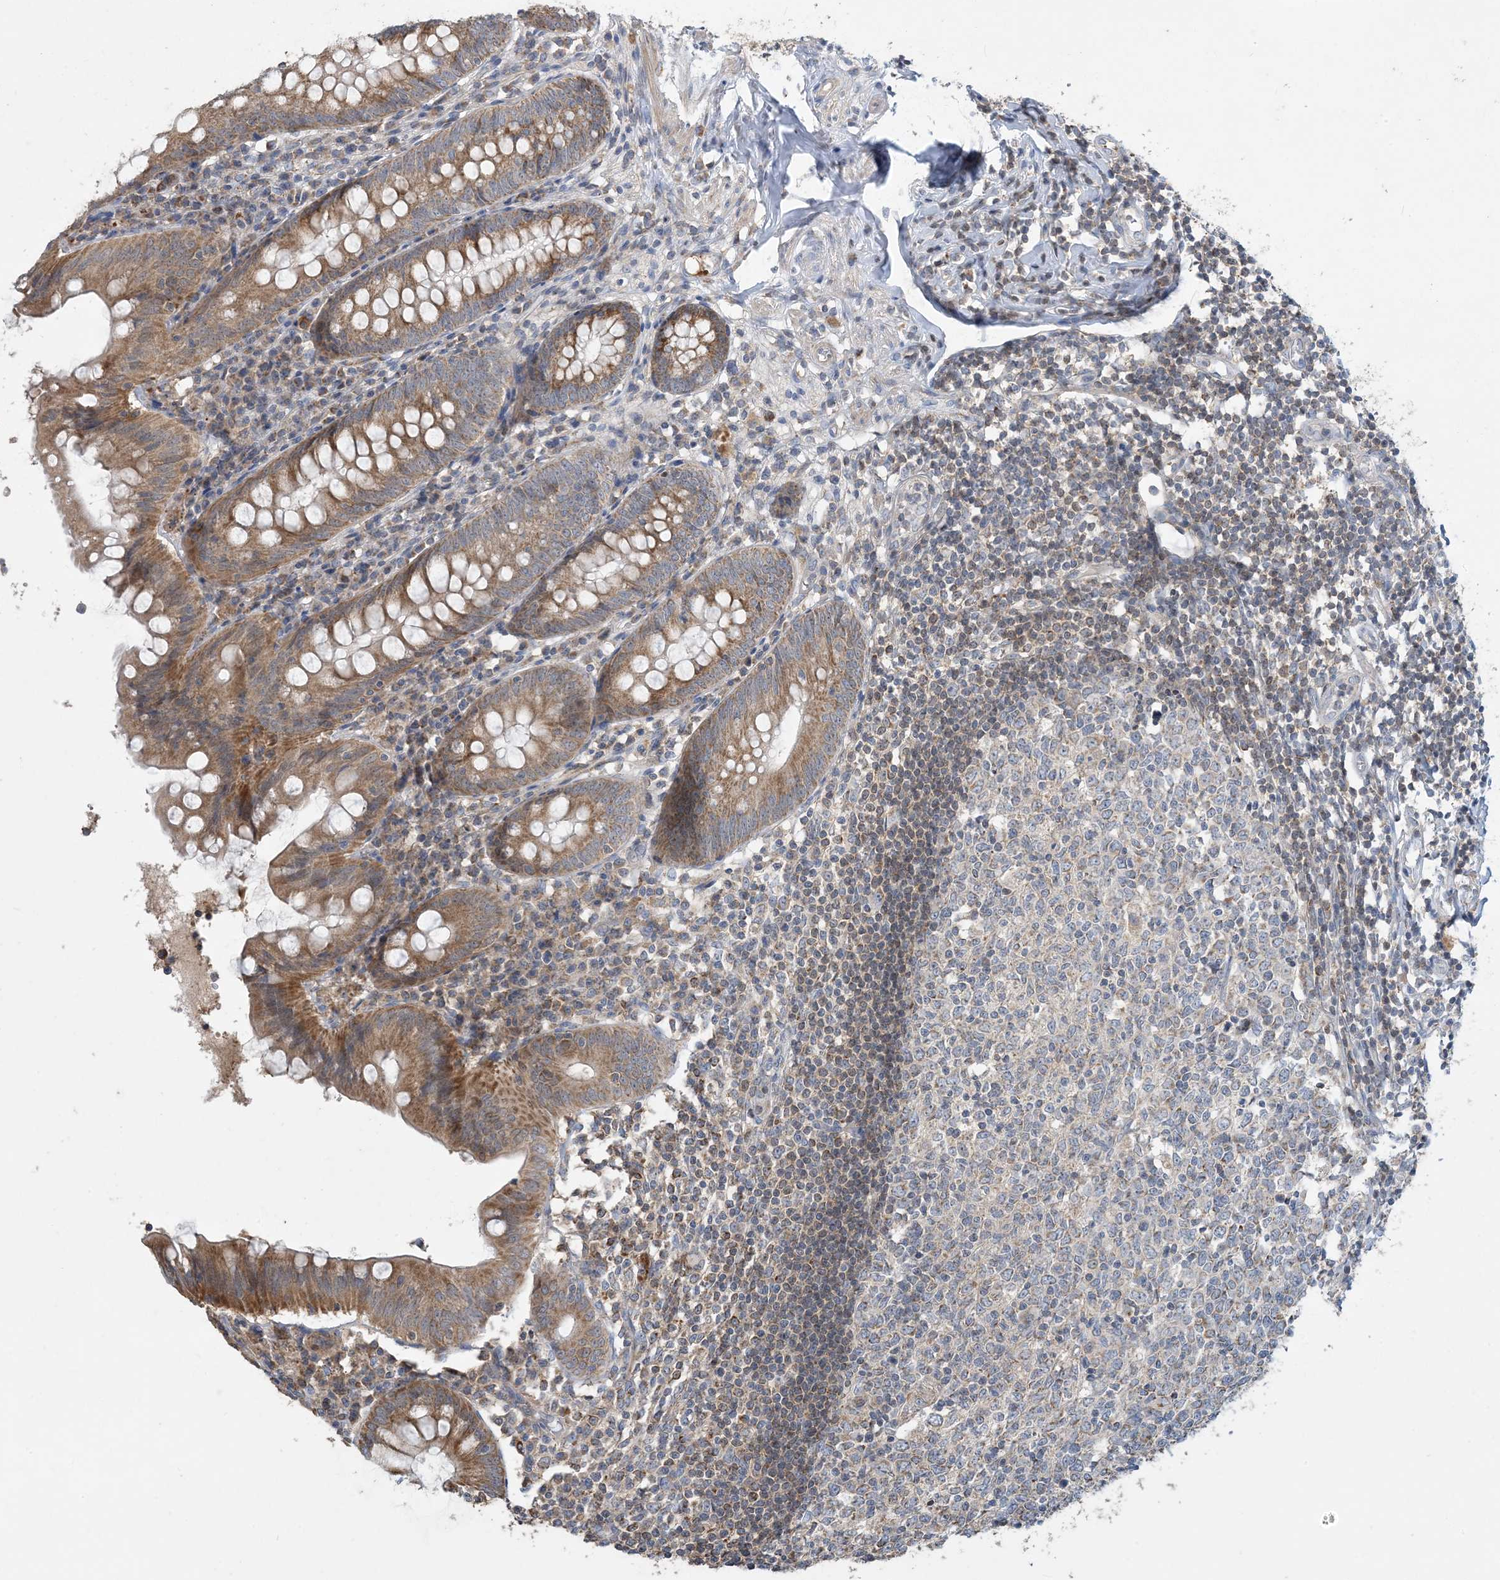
{"staining": {"intensity": "moderate", "quantity": ">75%", "location": "cytoplasmic/membranous"}, "tissue": "appendix", "cell_type": "Glandular cells", "image_type": "normal", "snomed": [{"axis": "morphology", "description": "Normal tissue, NOS"}, {"axis": "topography", "description": "Appendix"}], "caption": "Brown immunohistochemical staining in normal human appendix reveals moderate cytoplasmic/membranous staining in about >75% of glandular cells. Using DAB (brown) and hematoxylin (blue) stains, captured at high magnification using brightfield microscopy.", "gene": "ECHDC1", "patient": {"sex": "female", "age": 54}}